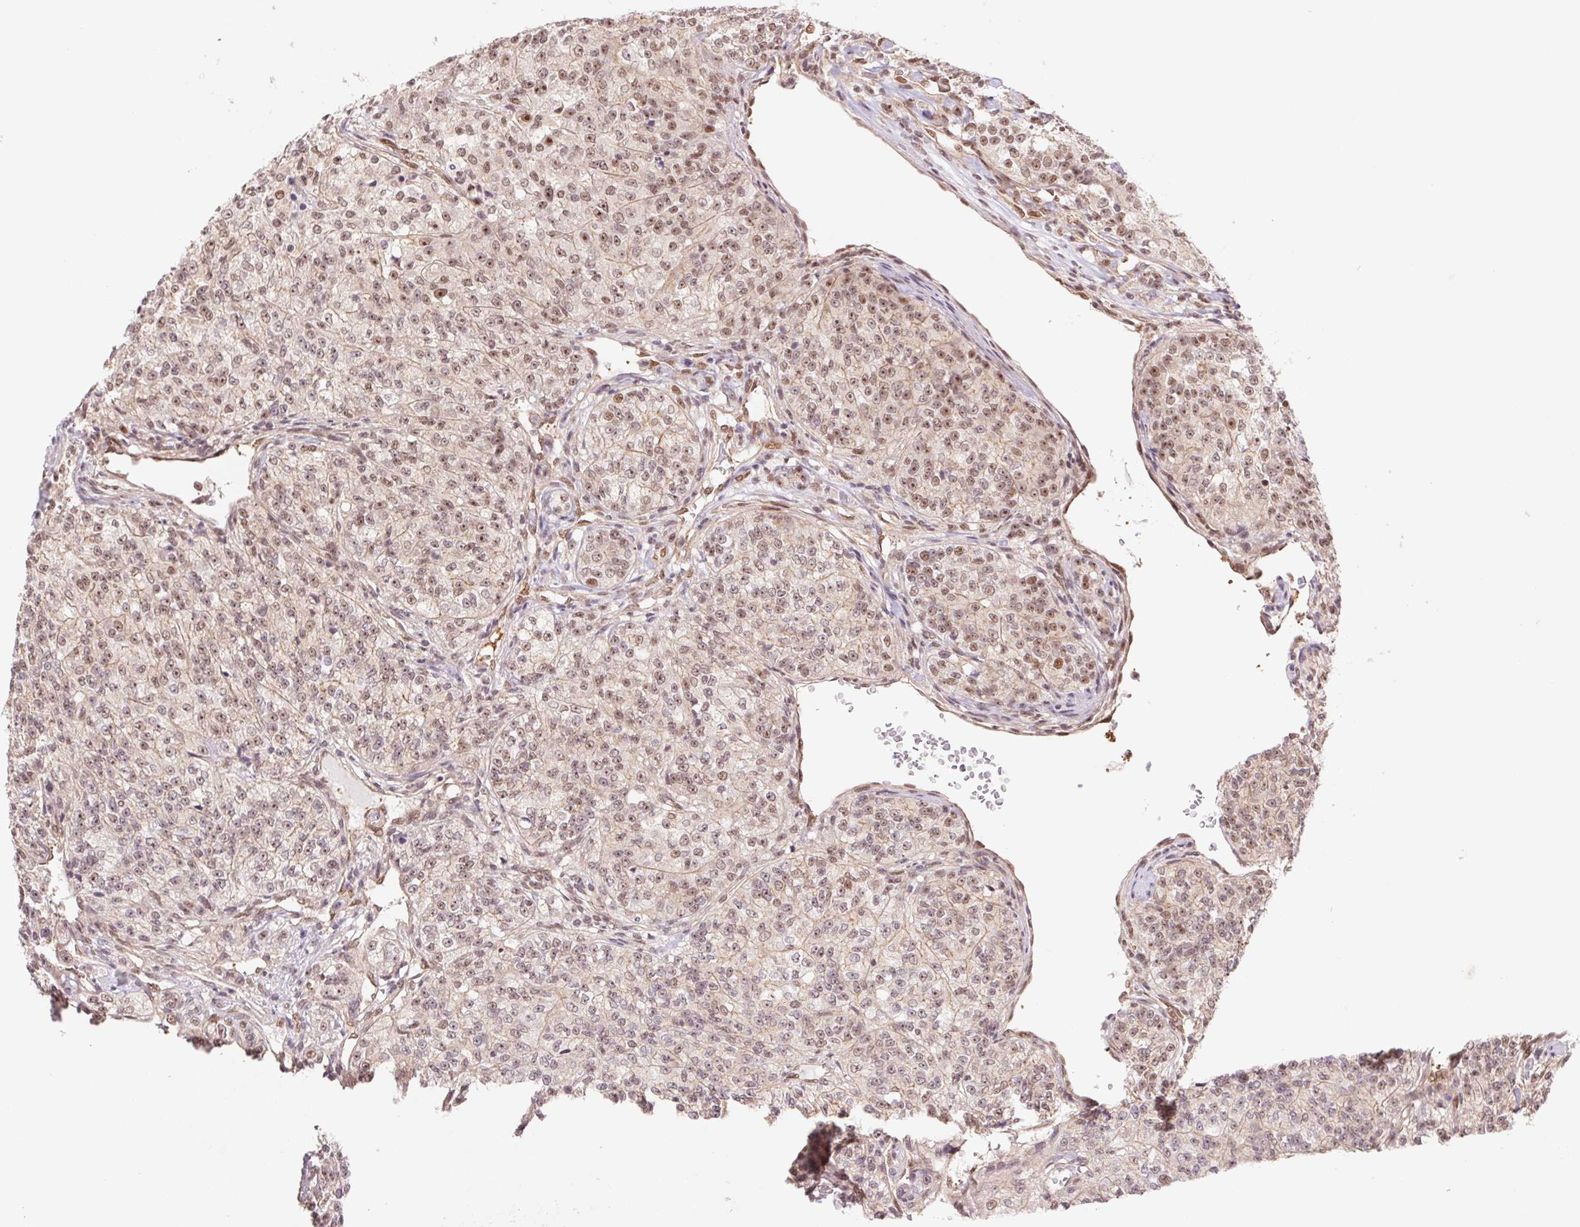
{"staining": {"intensity": "weak", "quantity": ">75%", "location": "nuclear"}, "tissue": "renal cancer", "cell_type": "Tumor cells", "image_type": "cancer", "snomed": [{"axis": "morphology", "description": "Adenocarcinoma, NOS"}, {"axis": "topography", "description": "Kidney"}], "caption": "About >75% of tumor cells in human renal cancer (adenocarcinoma) display weak nuclear protein expression as visualized by brown immunohistochemical staining.", "gene": "CWC25", "patient": {"sex": "female", "age": 63}}